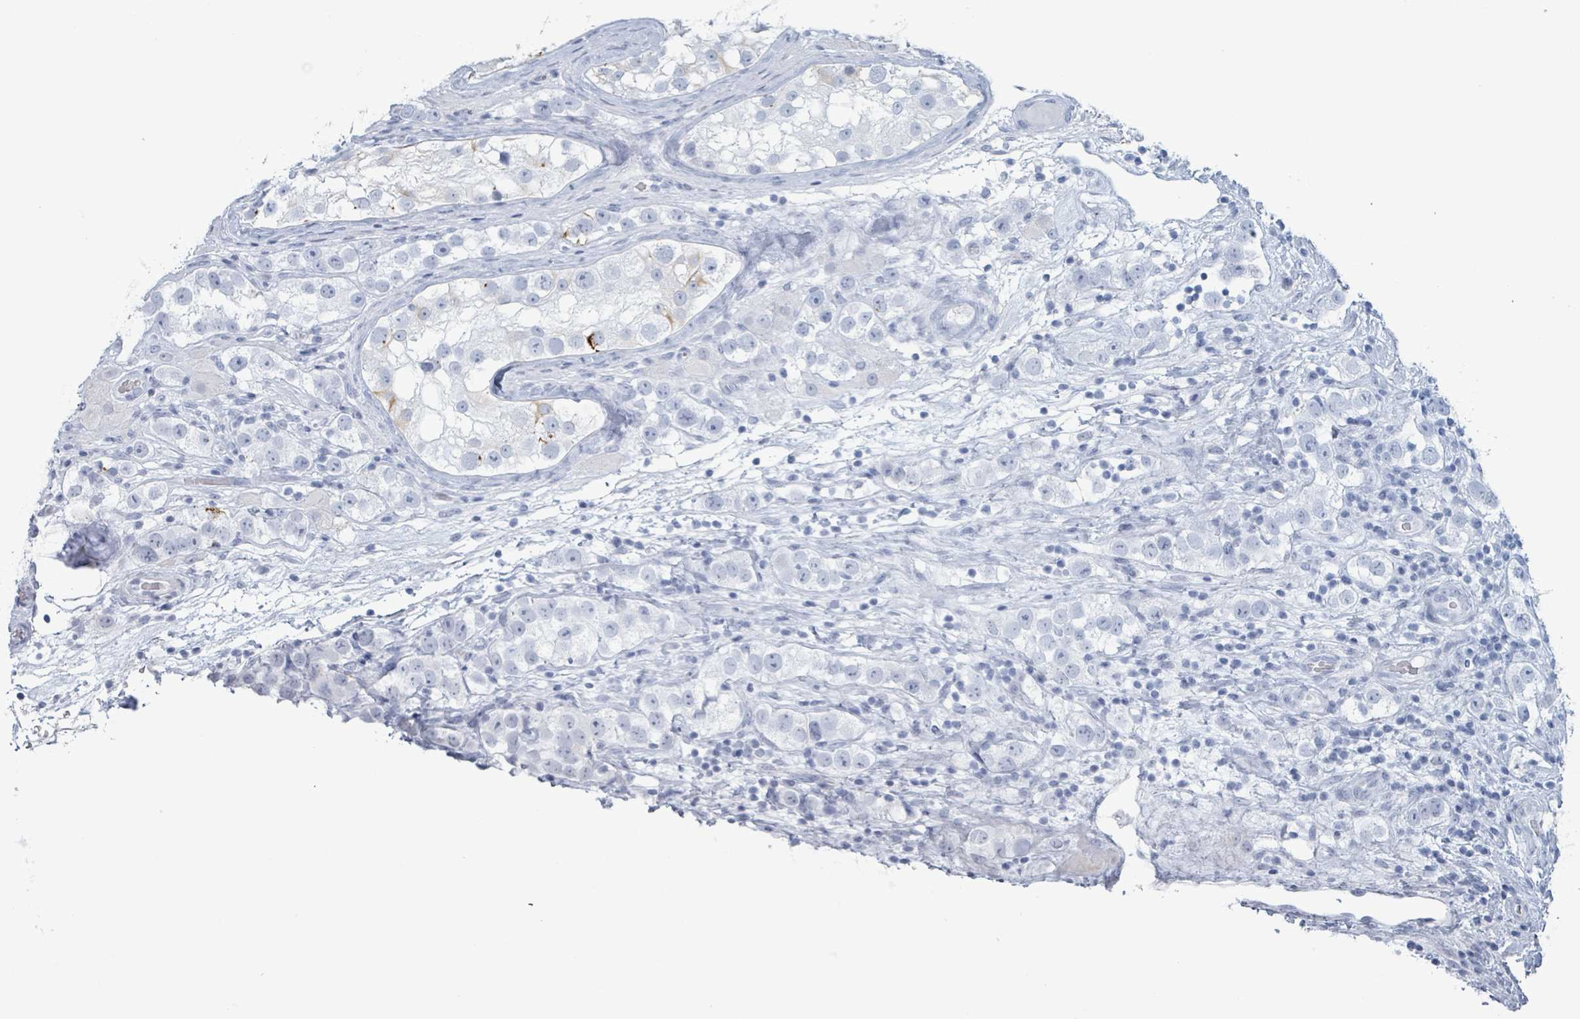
{"staining": {"intensity": "negative", "quantity": "none", "location": "none"}, "tissue": "testis cancer", "cell_type": "Tumor cells", "image_type": "cancer", "snomed": [{"axis": "morphology", "description": "Seminoma, NOS"}, {"axis": "topography", "description": "Testis"}], "caption": "This micrograph is of seminoma (testis) stained with immunohistochemistry to label a protein in brown with the nuclei are counter-stained blue. There is no expression in tumor cells.", "gene": "KRT8", "patient": {"sex": "male", "age": 28}}